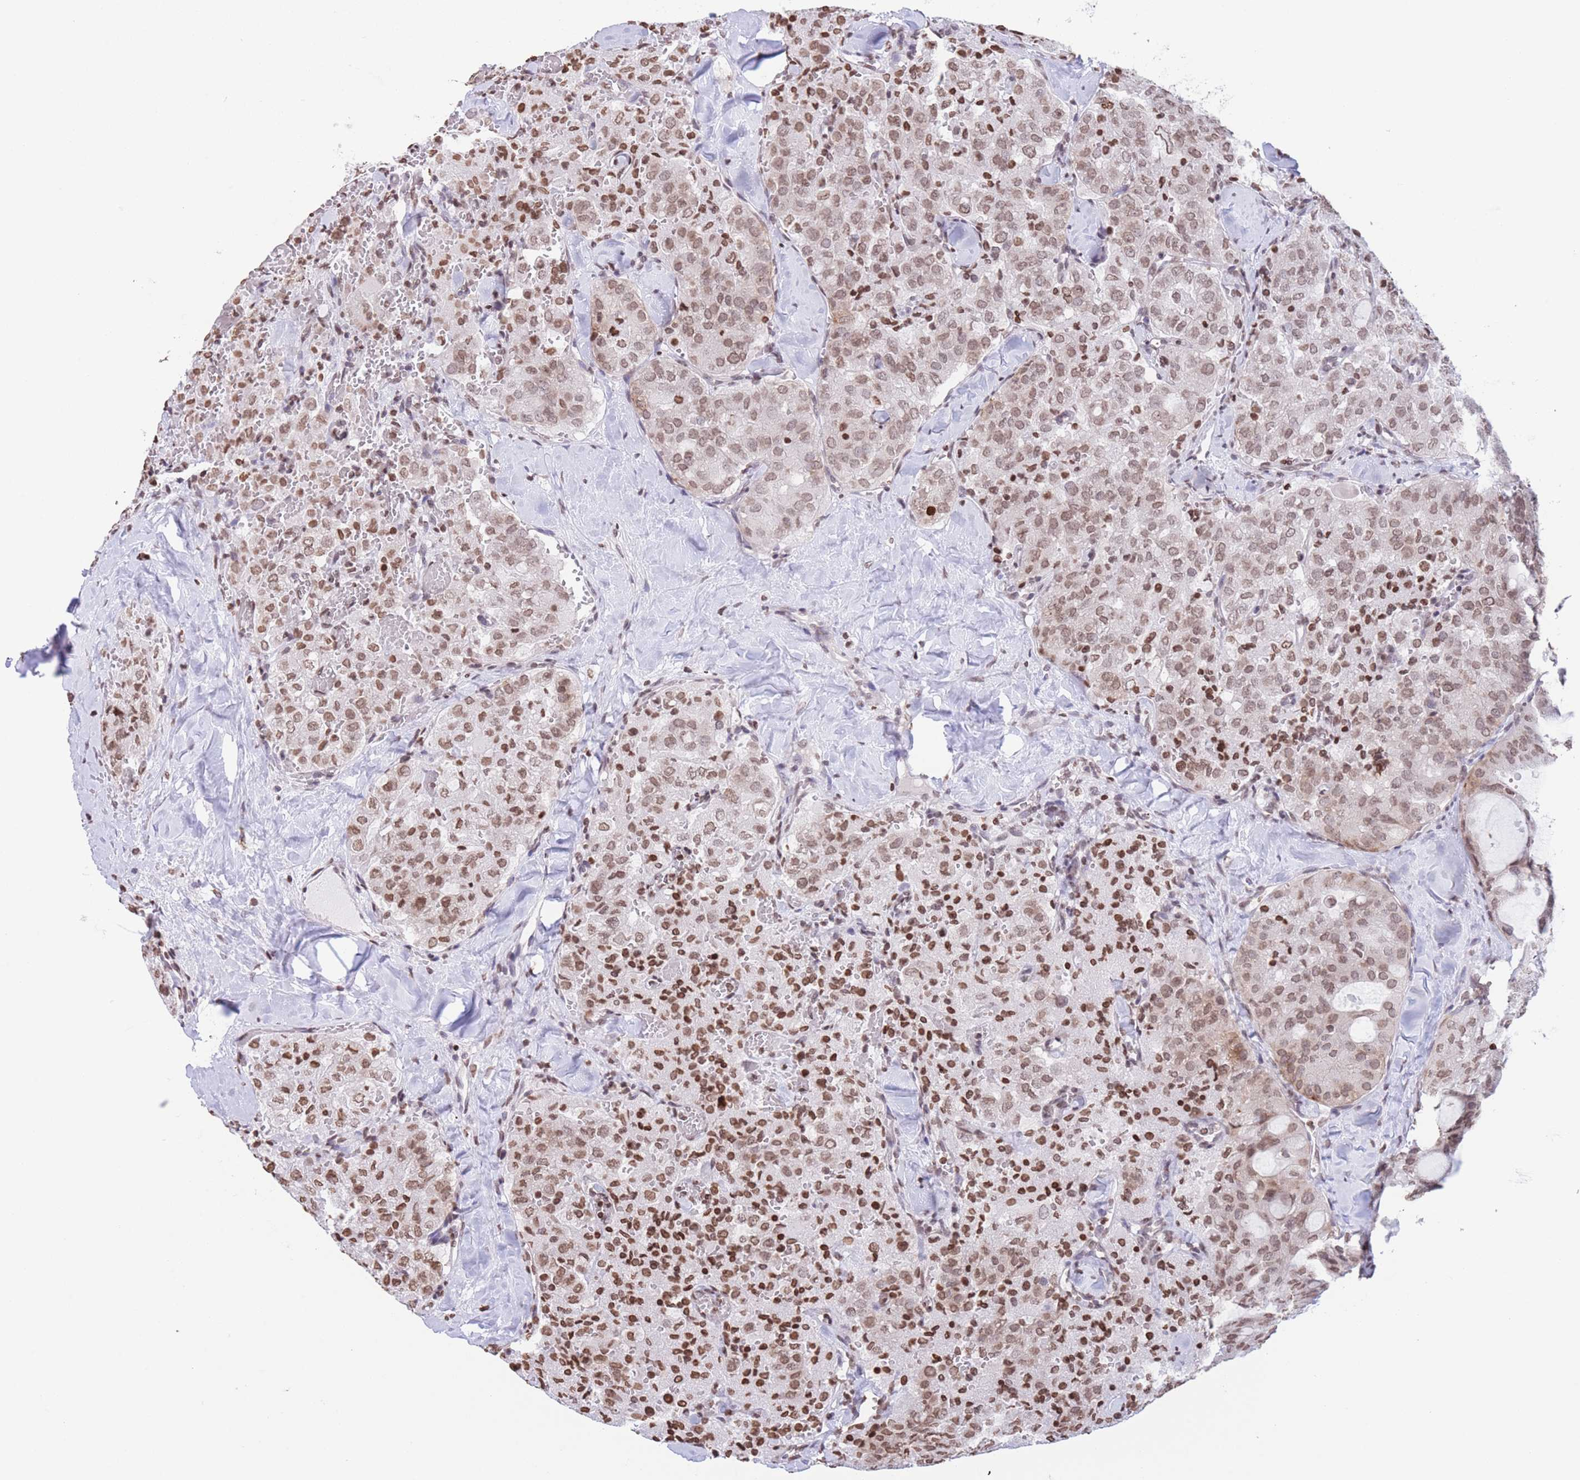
{"staining": {"intensity": "moderate", "quantity": ">75%", "location": "nuclear"}, "tissue": "thyroid cancer", "cell_type": "Tumor cells", "image_type": "cancer", "snomed": [{"axis": "morphology", "description": "Follicular adenoma carcinoma, NOS"}, {"axis": "topography", "description": "Thyroid gland"}], "caption": "There is medium levels of moderate nuclear positivity in tumor cells of thyroid cancer (follicular adenoma carcinoma), as demonstrated by immunohistochemical staining (brown color).", "gene": "H2BC11", "patient": {"sex": "male", "age": 75}}